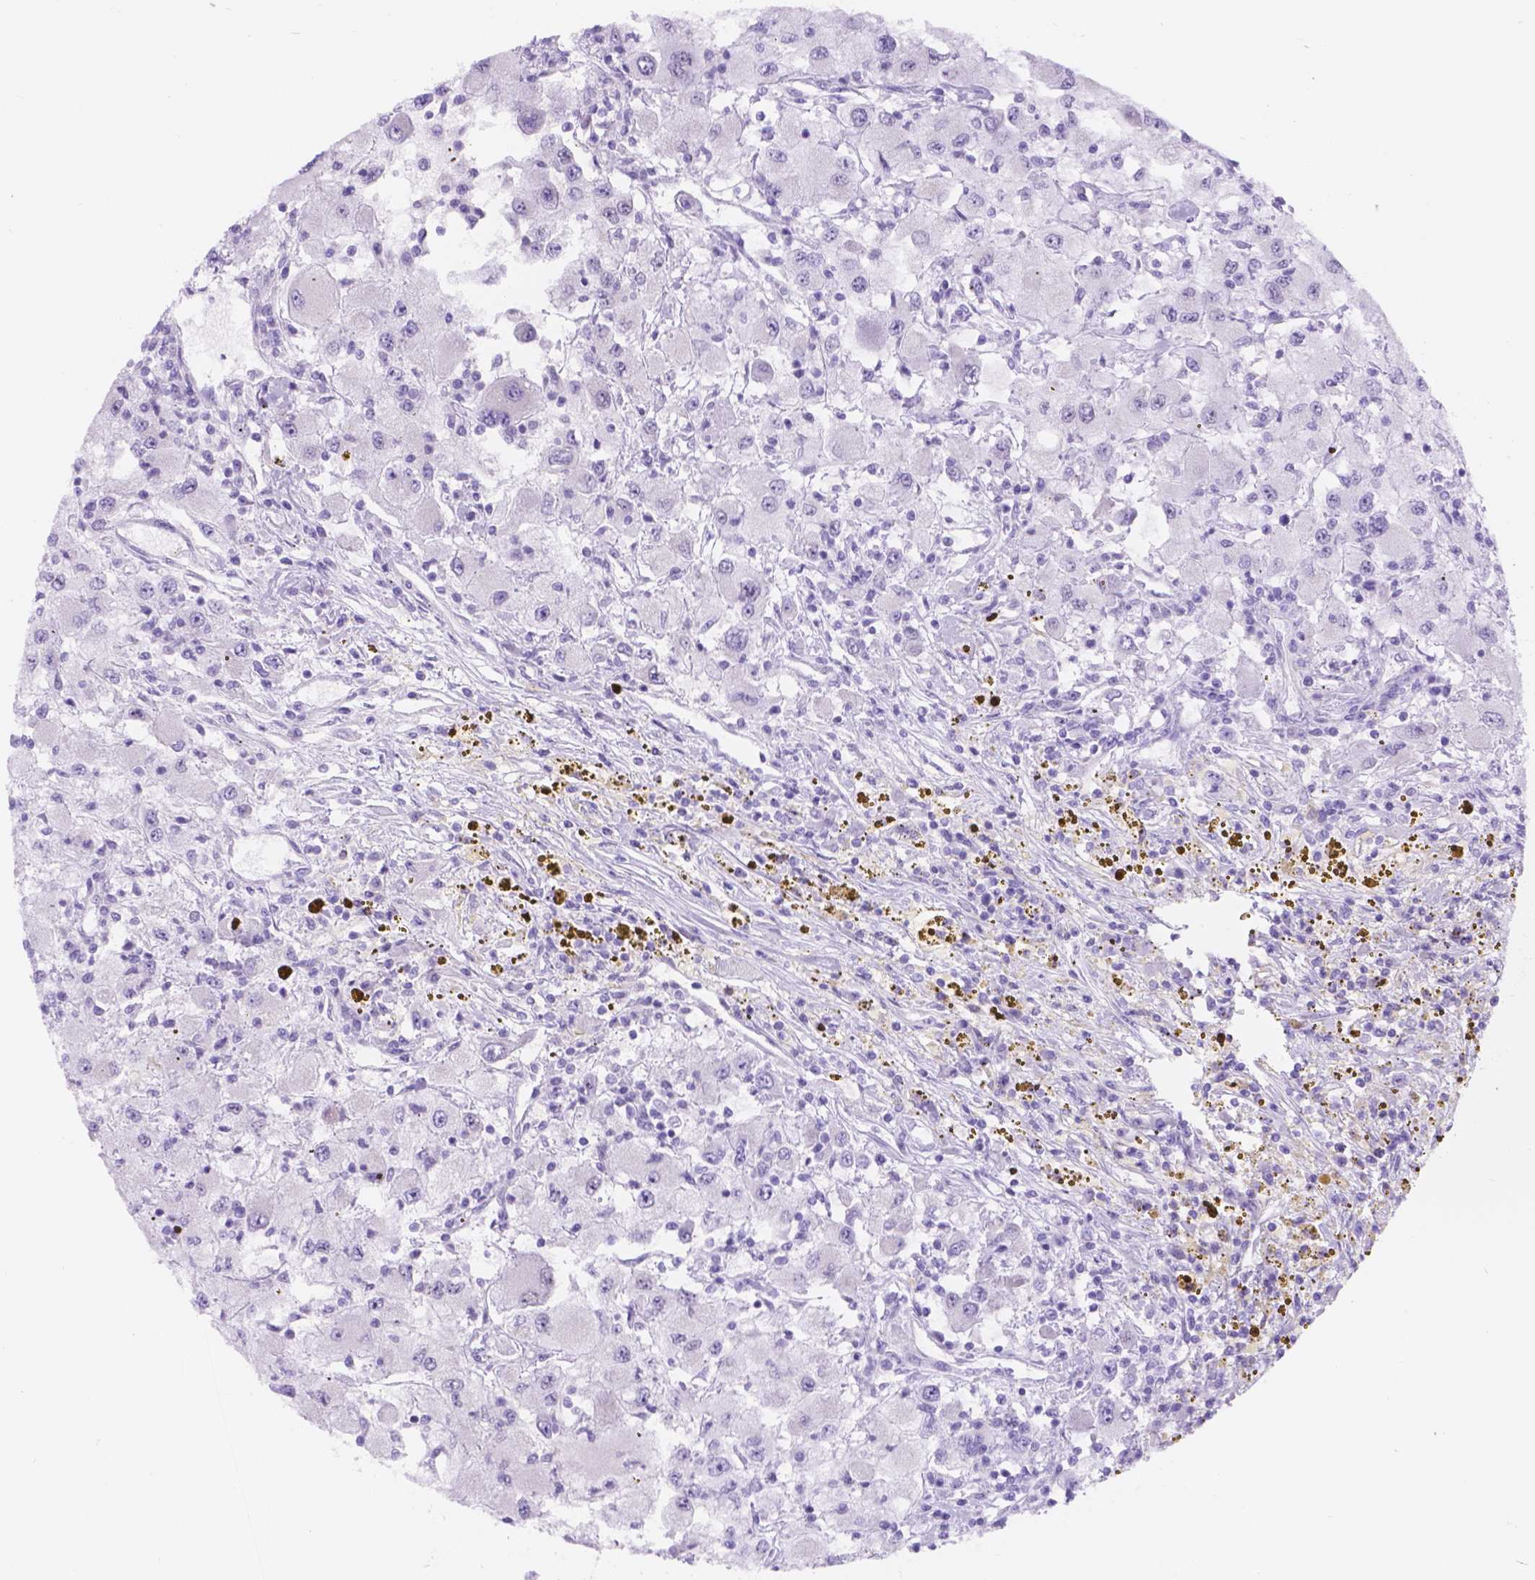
{"staining": {"intensity": "negative", "quantity": "none", "location": "none"}, "tissue": "renal cancer", "cell_type": "Tumor cells", "image_type": "cancer", "snomed": [{"axis": "morphology", "description": "Adenocarcinoma, NOS"}, {"axis": "topography", "description": "Kidney"}], "caption": "Immunohistochemistry histopathology image of neoplastic tissue: renal cancer (adenocarcinoma) stained with DAB (3,3'-diaminobenzidine) shows no significant protein positivity in tumor cells.", "gene": "DCC", "patient": {"sex": "female", "age": 67}}